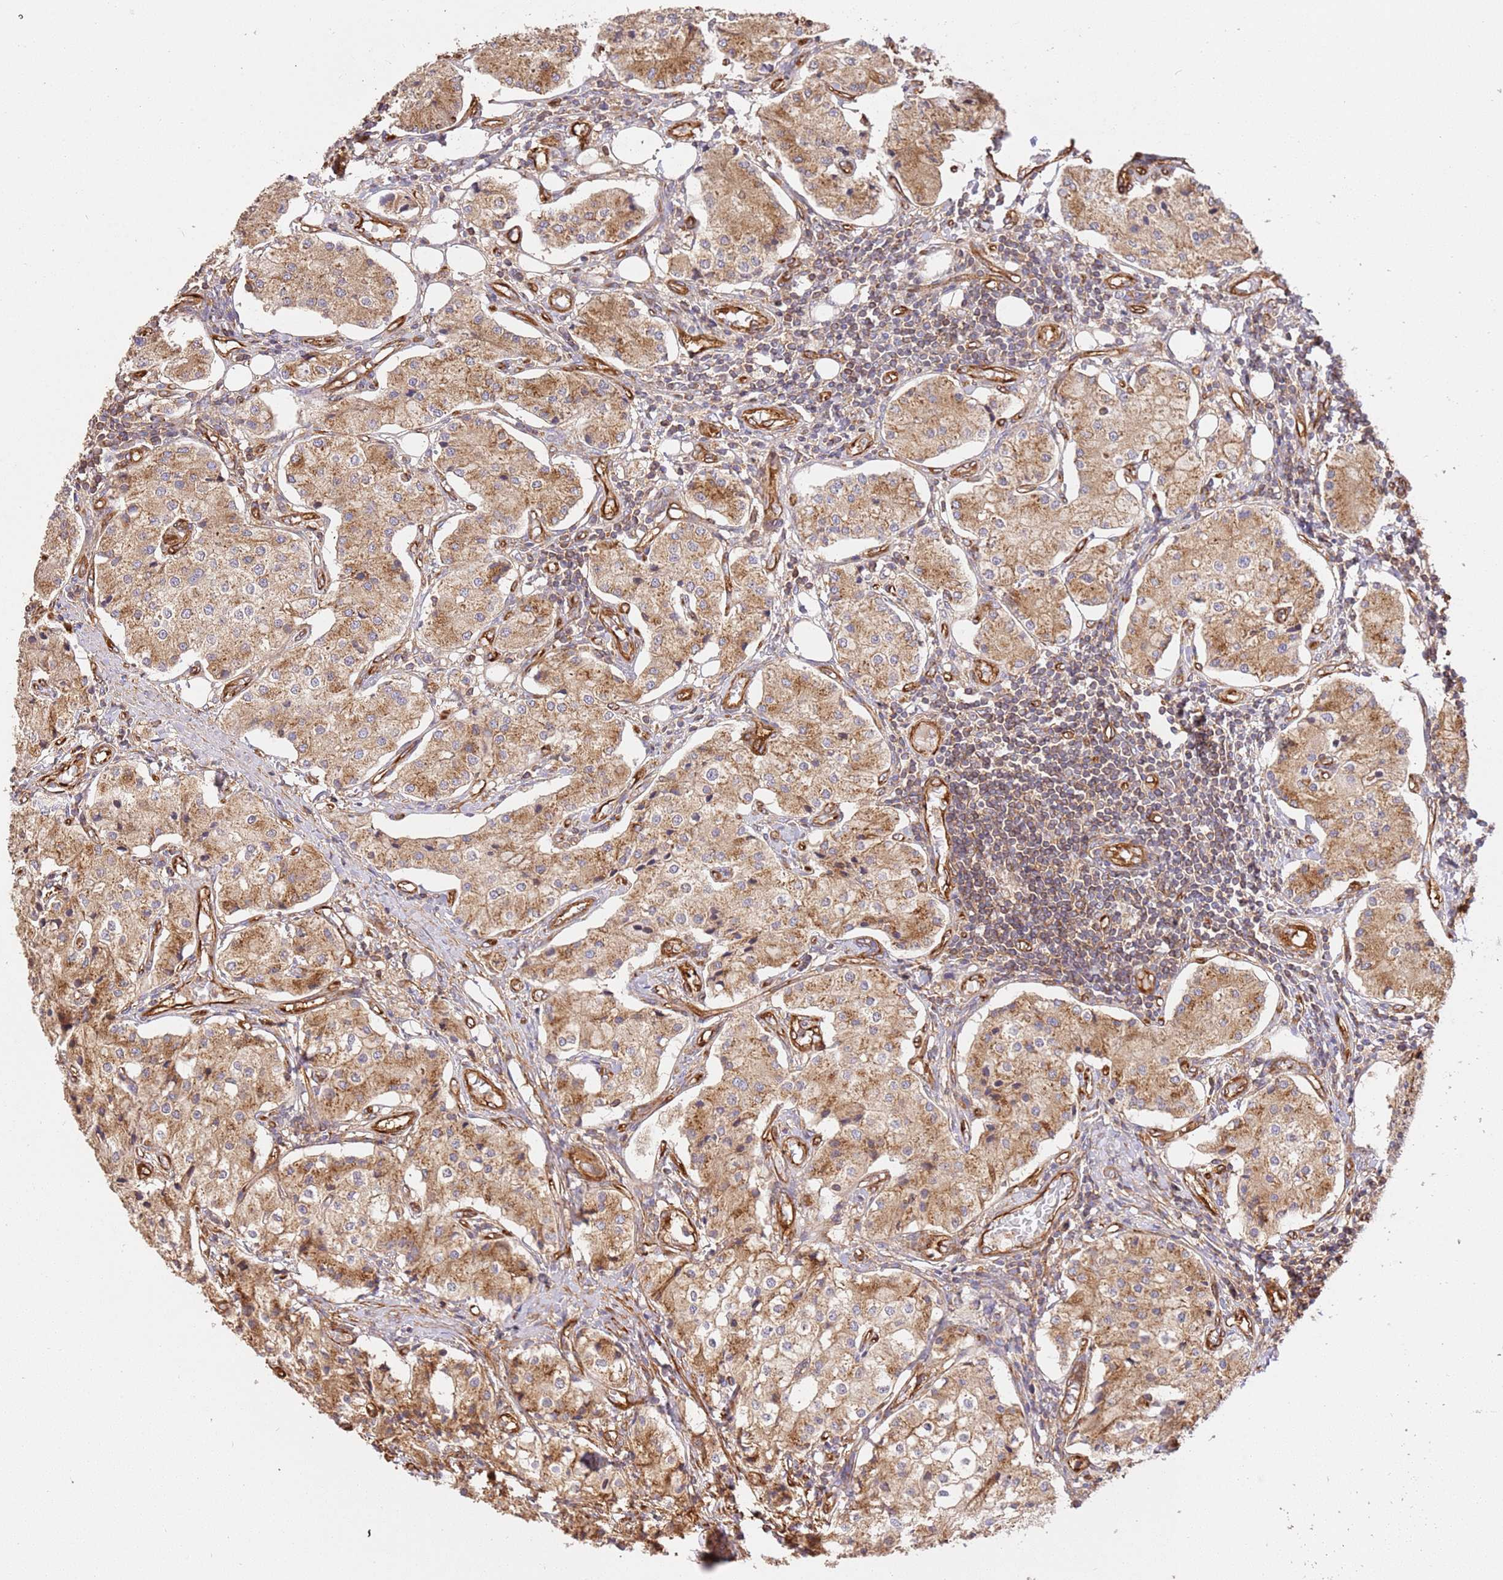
{"staining": {"intensity": "moderate", "quantity": ">75%", "location": "cytoplasmic/membranous"}, "tissue": "carcinoid", "cell_type": "Tumor cells", "image_type": "cancer", "snomed": [{"axis": "morphology", "description": "Carcinoid, malignant, NOS"}, {"axis": "topography", "description": "Colon"}], "caption": "This image shows immunohistochemistry (IHC) staining of carcinoid, with medium moderate cytoplasmic/membranous expression in approximately >75% of tumor cells.", "gene": "ZBTB39", "patient": {"sex": "female", "age": 52}}